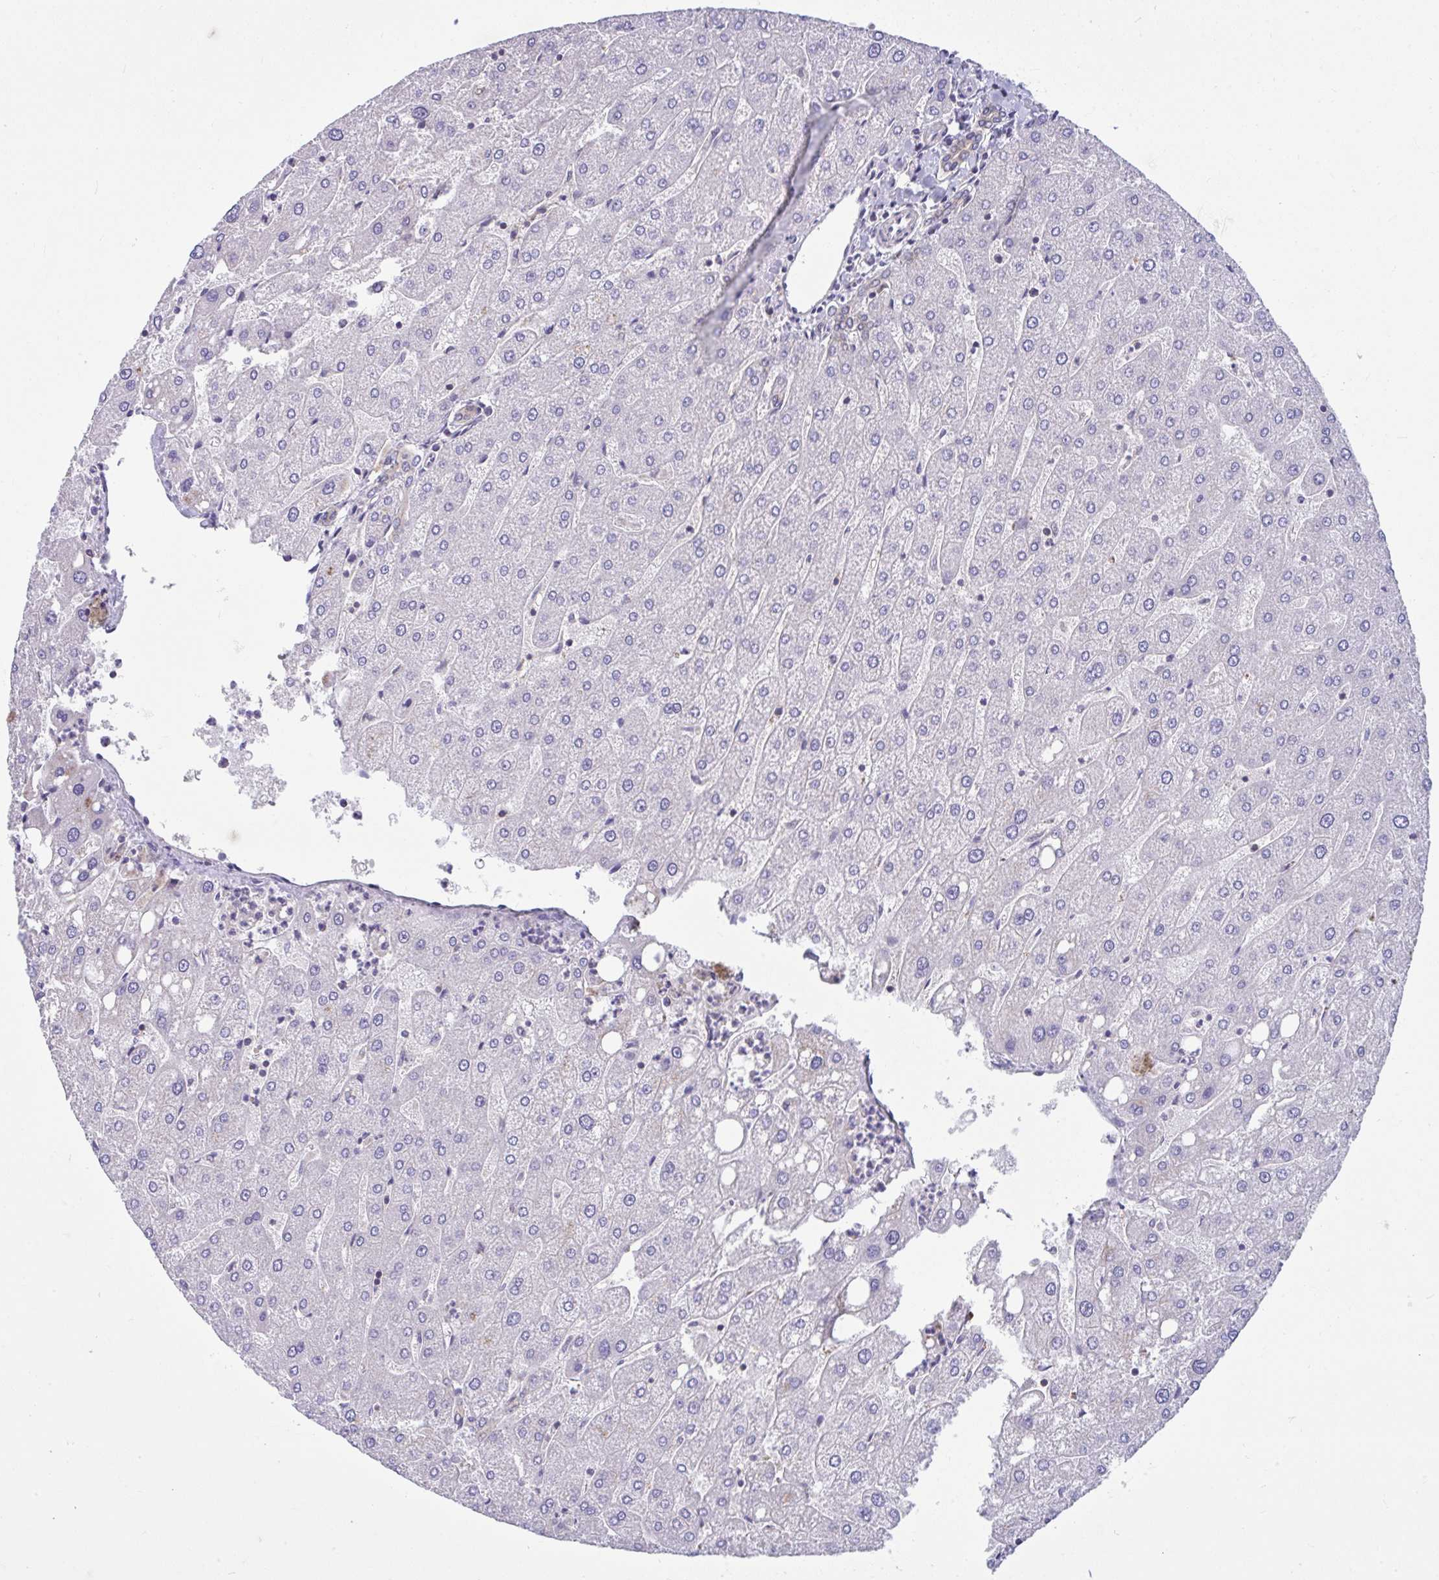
{"staining": {"intensity": "weak", "quantity": ">75%", "location": "cytoplasmic/membranous"}, "tissue": "liver", "cell_type": "Cholangiocytes", "image_type": "normal", "snomed": [{"axis": "morphology", "description": "Normal tissue, NOS"}, {"axis": "topography", "description": "Liver"}], "caption": "The histopathology image shows a brown stain indicating the presence of a protein in the cytoplasmic/membranous of cholangiocytes in liver. The staining is performed using DAB (3,3'-diaminobenzidine) brown chromogen to label protein expression. The nuclei are counter-stained blue using hematoxylin.", "gene": "PCDHB7", "patient": {"sex": "male", "age": 67}}